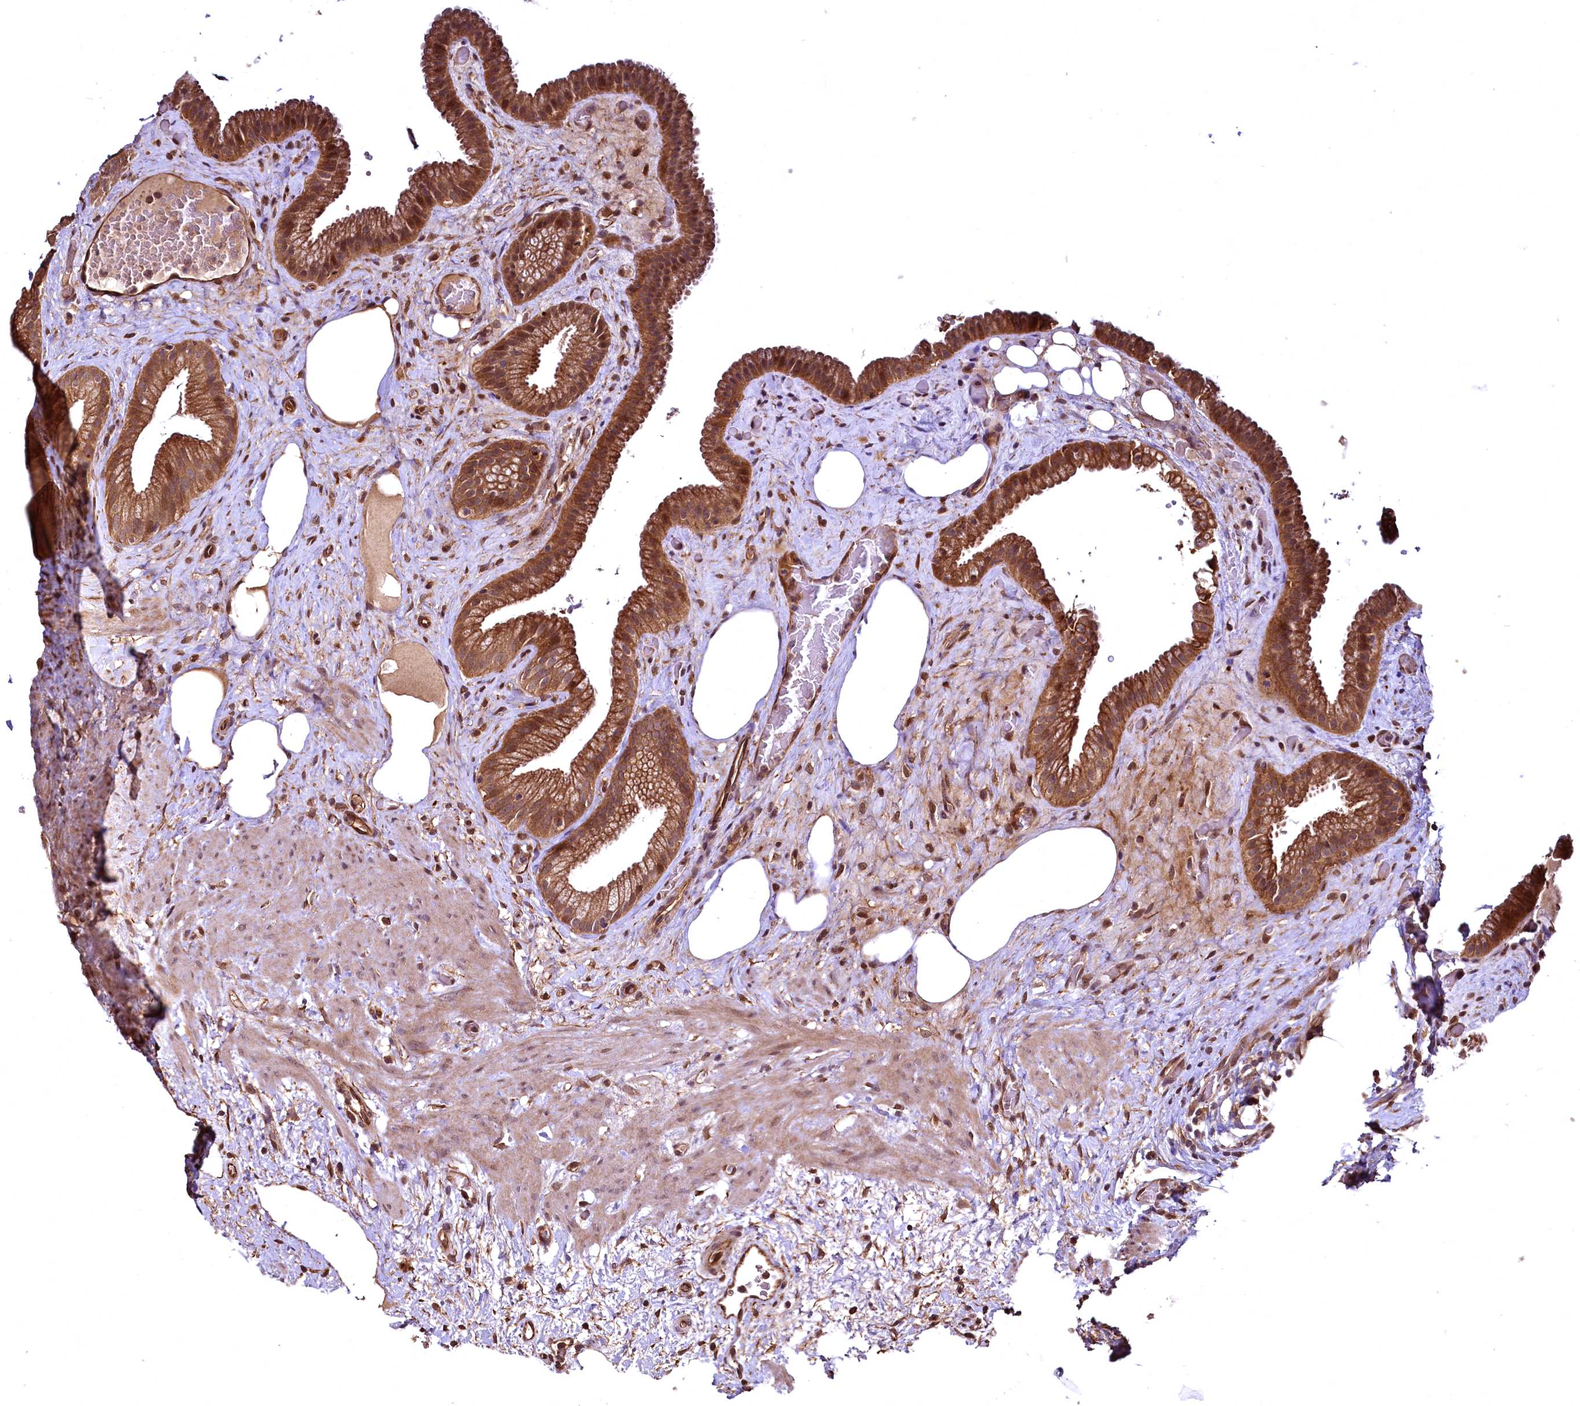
{"staining": {"intensity": "moderate", "quantity": ">75%", "location": "cytoplasmic/membranous"}, "tissue": "gallbladder", "cell_type": "Glandular cells", "image_type": "normal", "snomed": [{"axis": "morphology", "description": "Normal tissue, NOS"}, {"axis": "morphology", "description": "Inflammation, NOS"}, {"axis": "topography", "description": "Gallbladder"}], "caption": "IHC photomicrograph of normal gallbladder: human gallbladder stained using immunohistochemistry exhibits medium levels of moderate protein expression localized specifically in the cytoplasmic/membranous of glandular cells, appearing as a cytoplasmic/membranous brown color.", "gene": "TBCEL", "patient": {"sex": "male", "age": 51}}